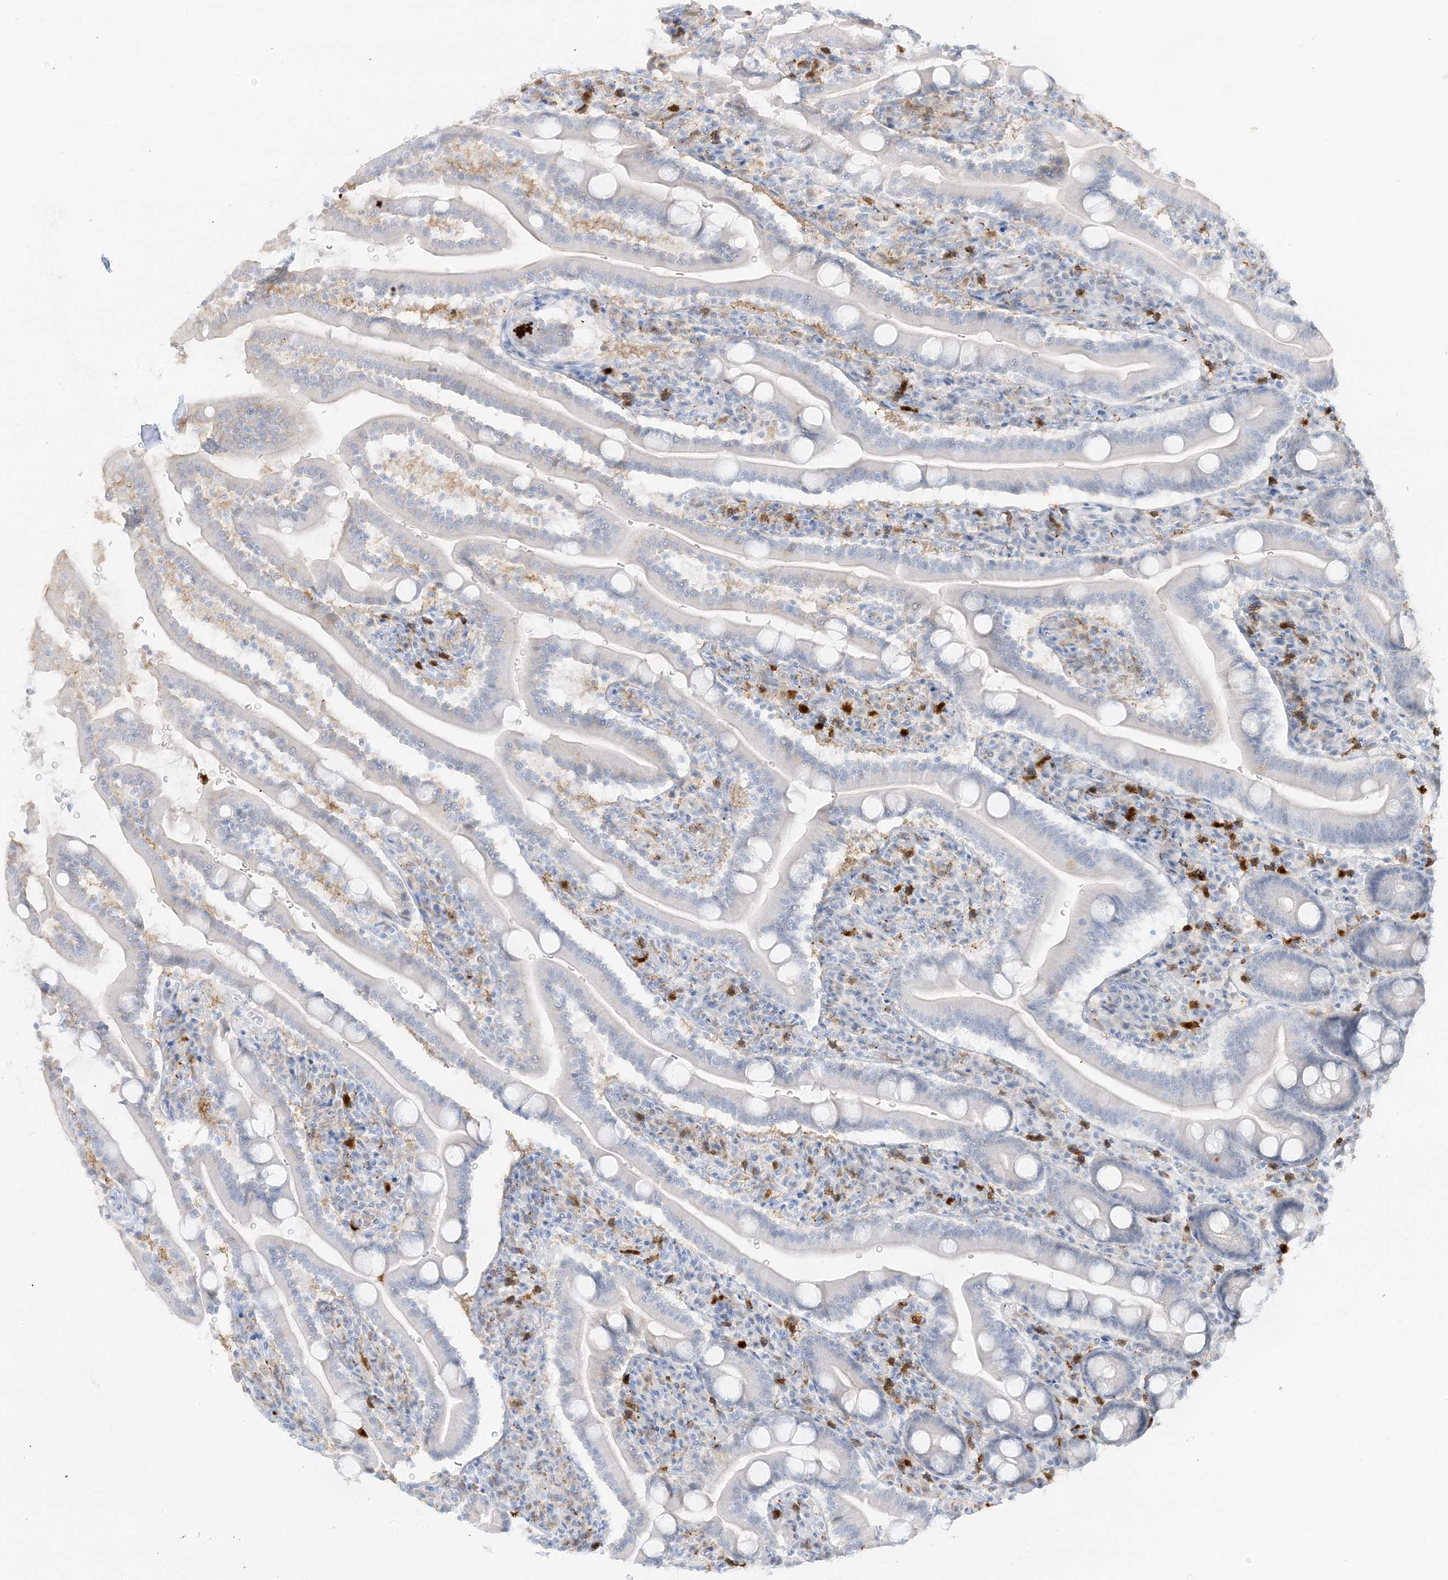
{"staining": {"intensity": "negative", "quantity": "none", "location": "none"}, "tissue": "duodenum", "cell_type": "Glandular cells", "image_type": "normal", "snomed": [{"axis": "morphology", "description": "Normal tissue, NOS"}, {"axis": "topography", "description": "Duodenum"}], "caption": "This is an IHC histopathology image of normal human duodenum. There is no positivity in glandular cells.", "gene": "GCA", "patient": {"sex": "male", "age": 35}}